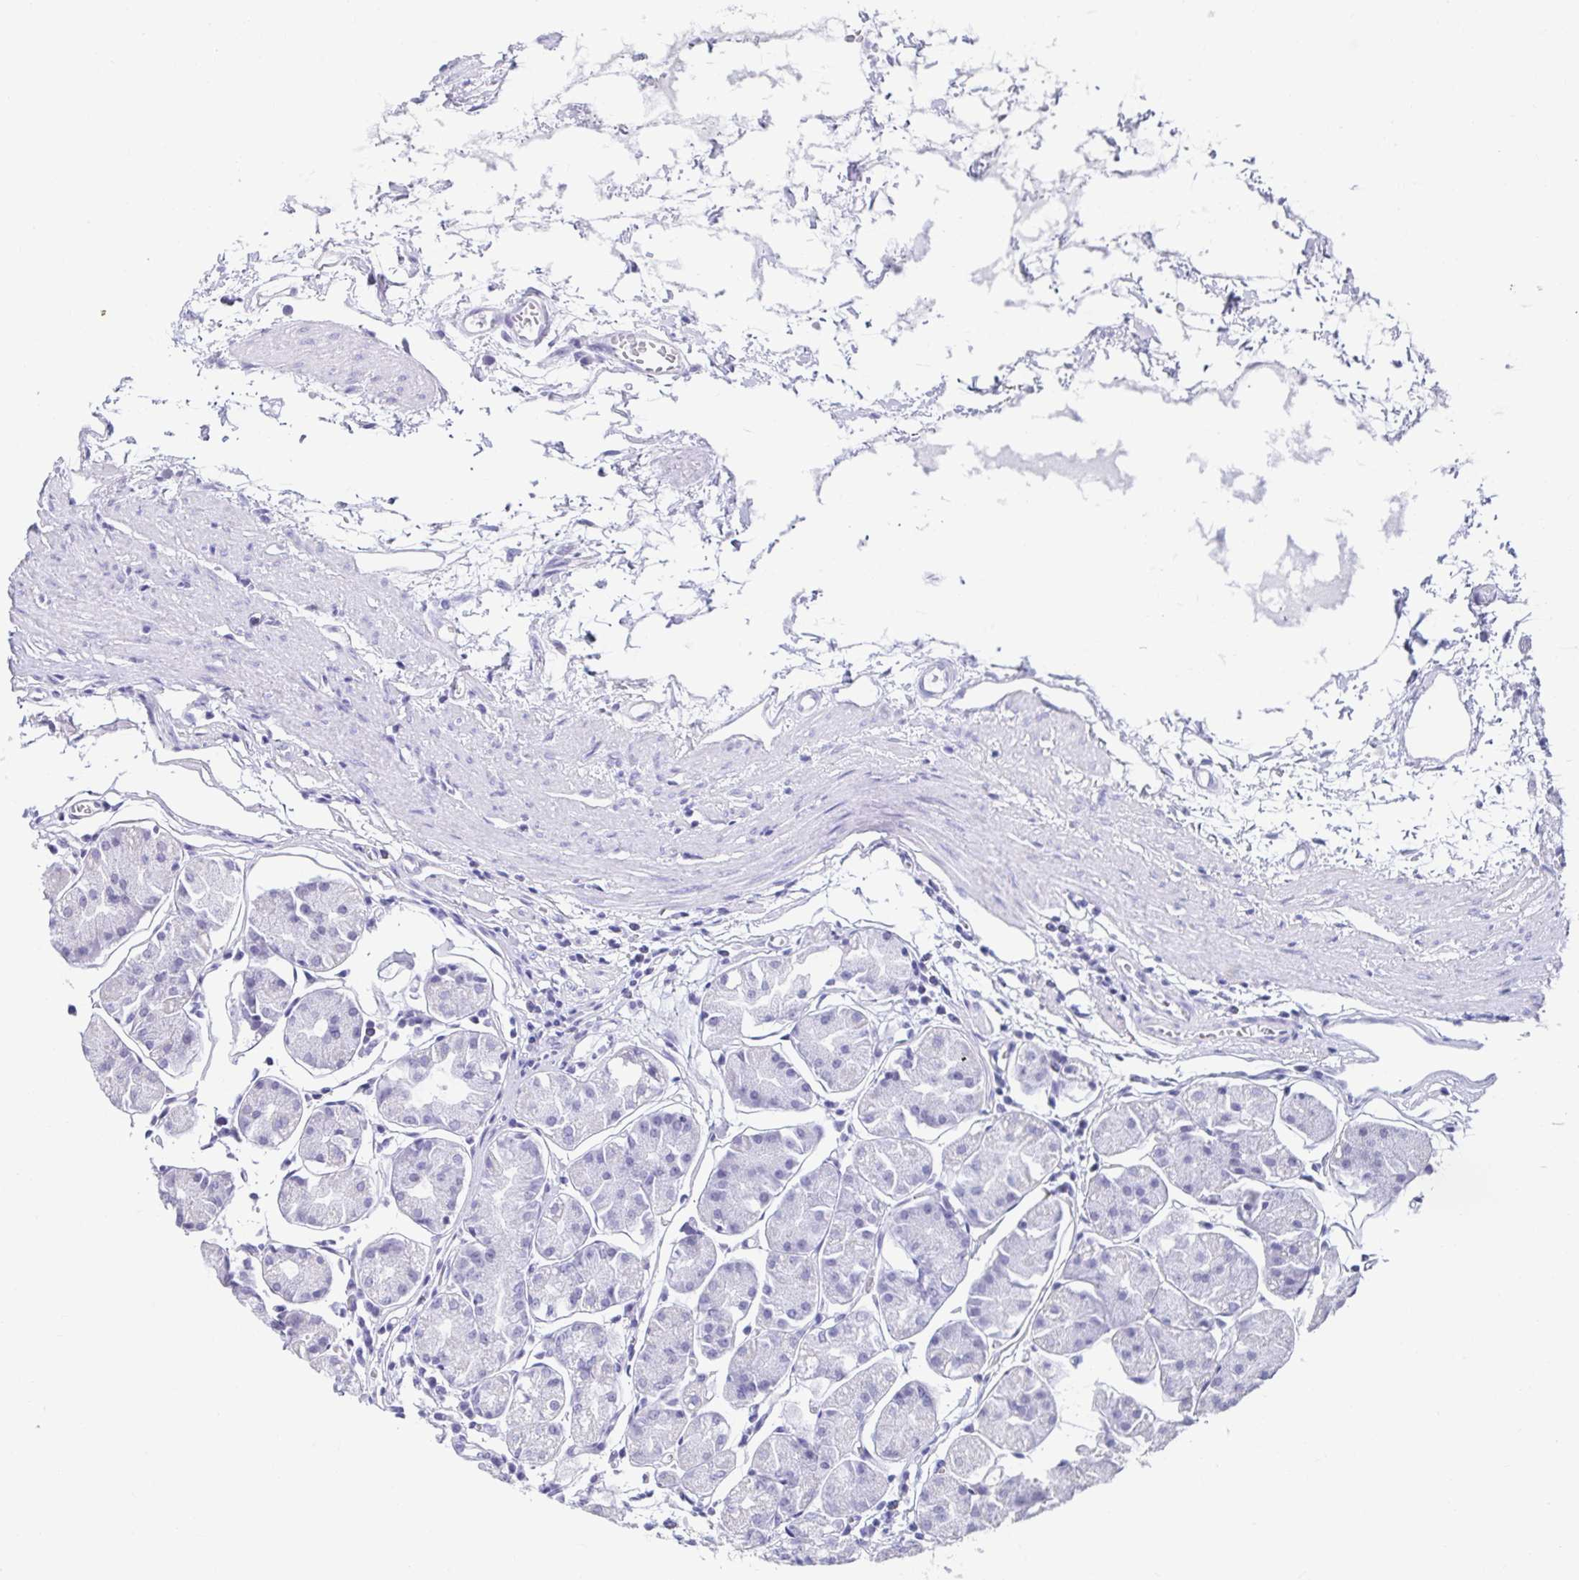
{"staining": {"intensity": "moderate", "quantity": "<25%", "location": "nuclear"}, "tissue": "stomach", "cell_type": "Glandular cells", "image_type": "normal", "snomed": [{"axis": "morphology", "description": "Normal tissue, NOS"}, {"axis": "topography", "description": "Stomach"}], "caption": "Glandular cells demonstrate moderate nuclear staining in about <25% of cells in benign stomach. (brown staining indicates protein expression, while blue staining denotes nuclei).", "gene": "ANLN", "patient": {"sex": "male", "age": 55}}